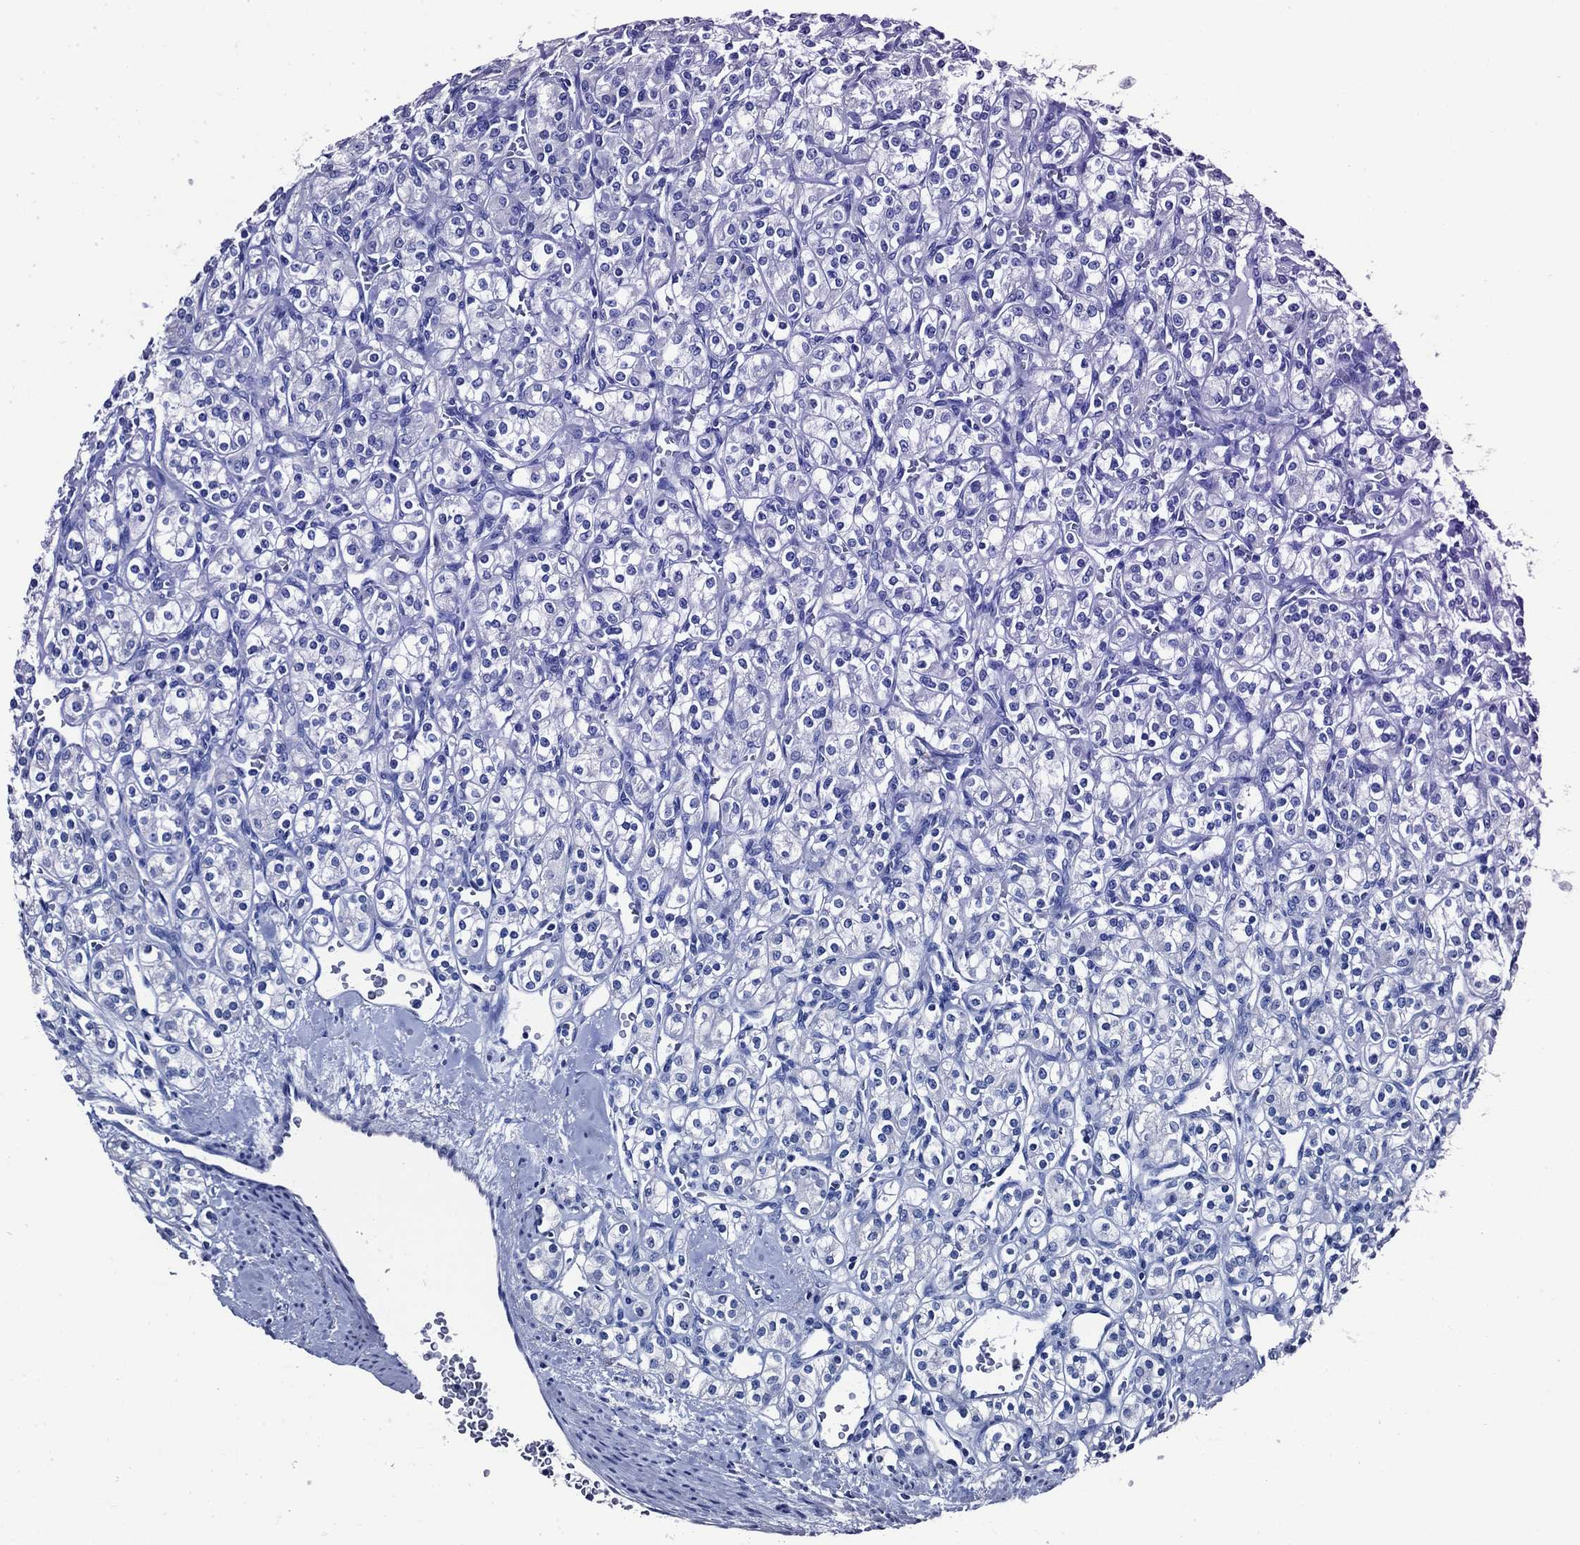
{"staining": {"intensity": "negative", "quantity": "none", "location": "none"}, "tissue": "renal cancer", "cell_type": "Tumor cells", "image_type": "cancer", "snomed": [{"axis": "morphology", "description": "Adenocarcinoma, NOS"}, {"axis": "topography", "description": "Kidney"}], "caption": "There is no significant staining in tumor cells of adenocarcinoma (renal).", "gene": "GIP", "patient": {"sex": "male", "age": 77}}